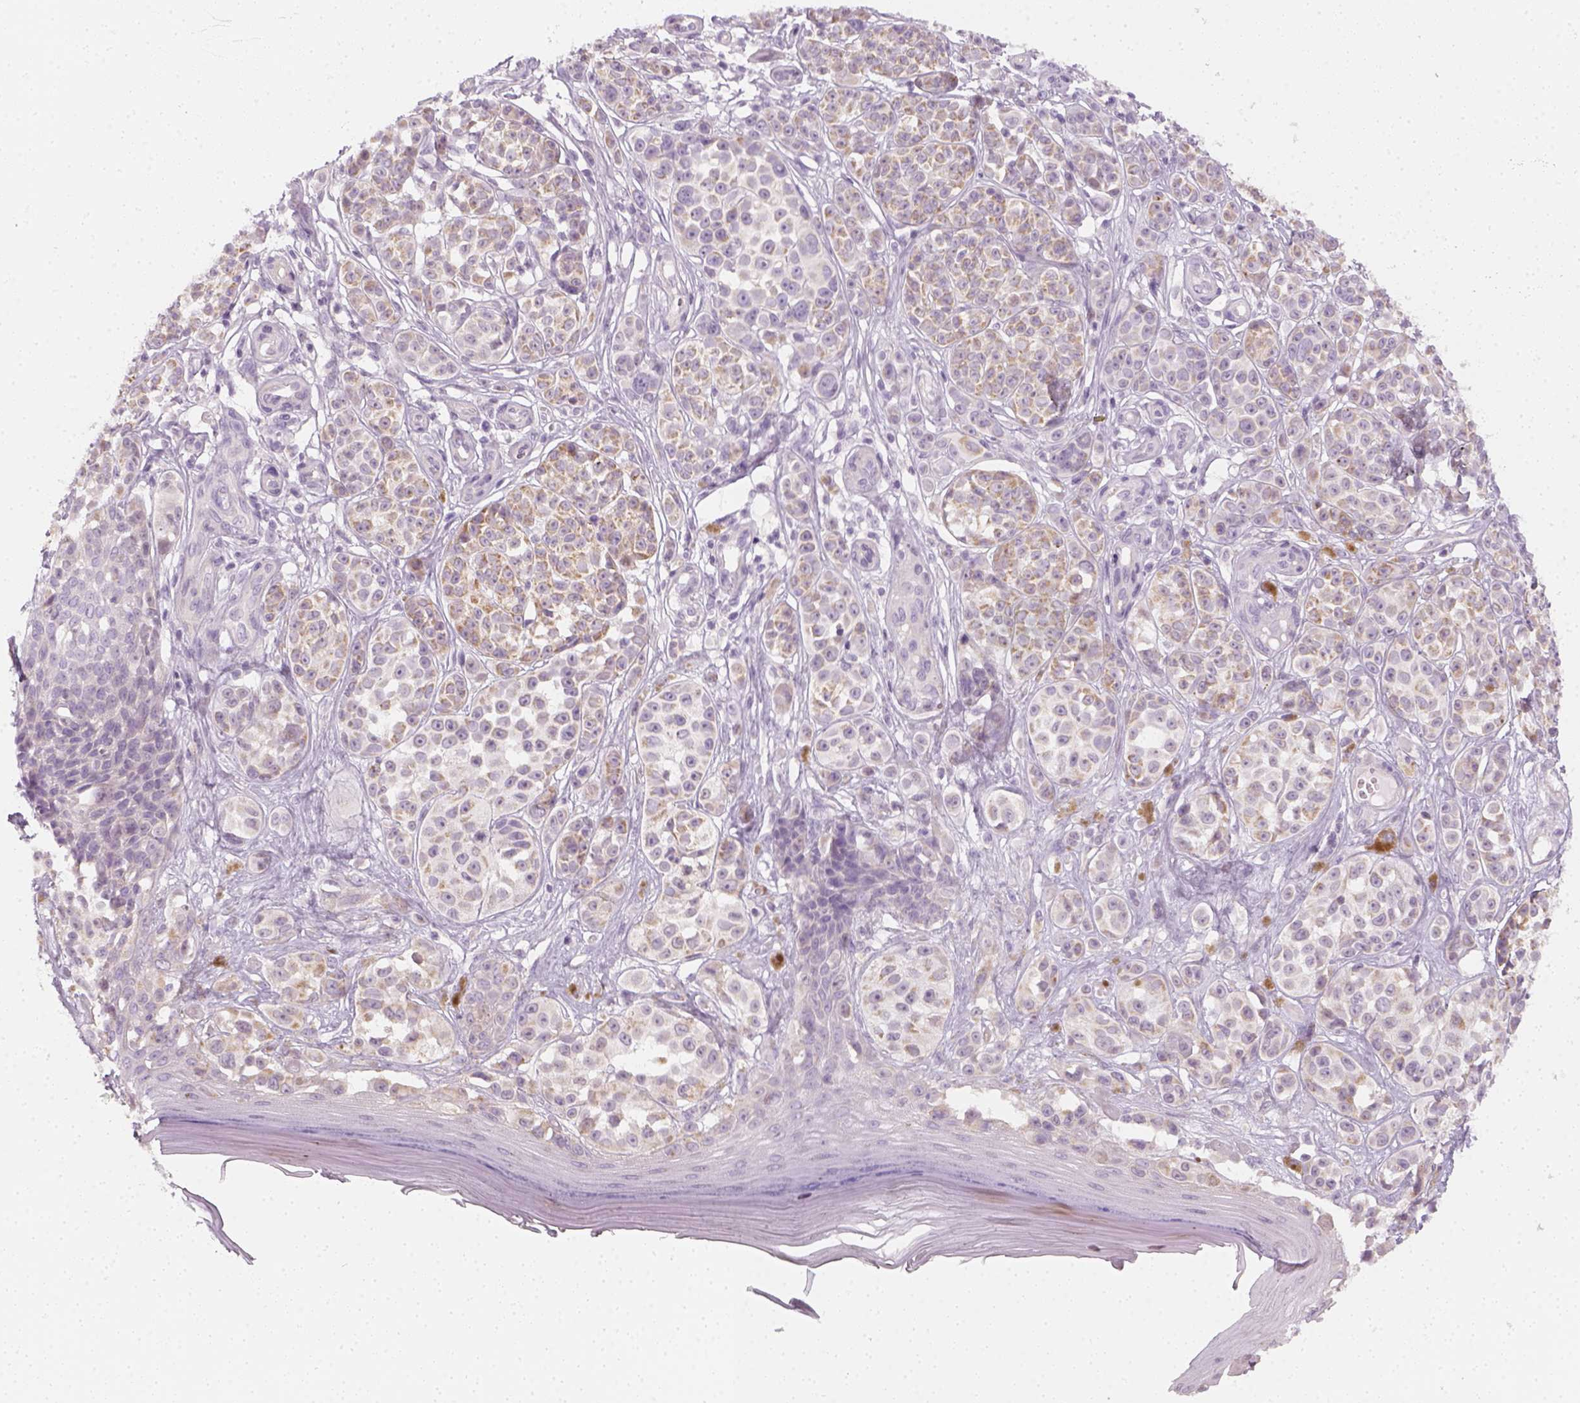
{"staining": {"intensity": "moderate", "quantity": "<25%", "location": "cytoplasmic/membranous"}, "tissue": "melanoma", "cell_type": "Tumor cells", "image_type": "cancer", "snomed": [{"axis": "morphology", "description": "Malignant melanoma, NOS"}, {"axis": "topography", "description": "Skin"}], "caption": "Approximately <25% of tumor cells in human melanoma reveal moderate cytoplasmic/membranous protein staining as visualized by brown immunohistochemical staining.", "gene": "PRAME", "patient": {"sex": "female", "age": 90}}